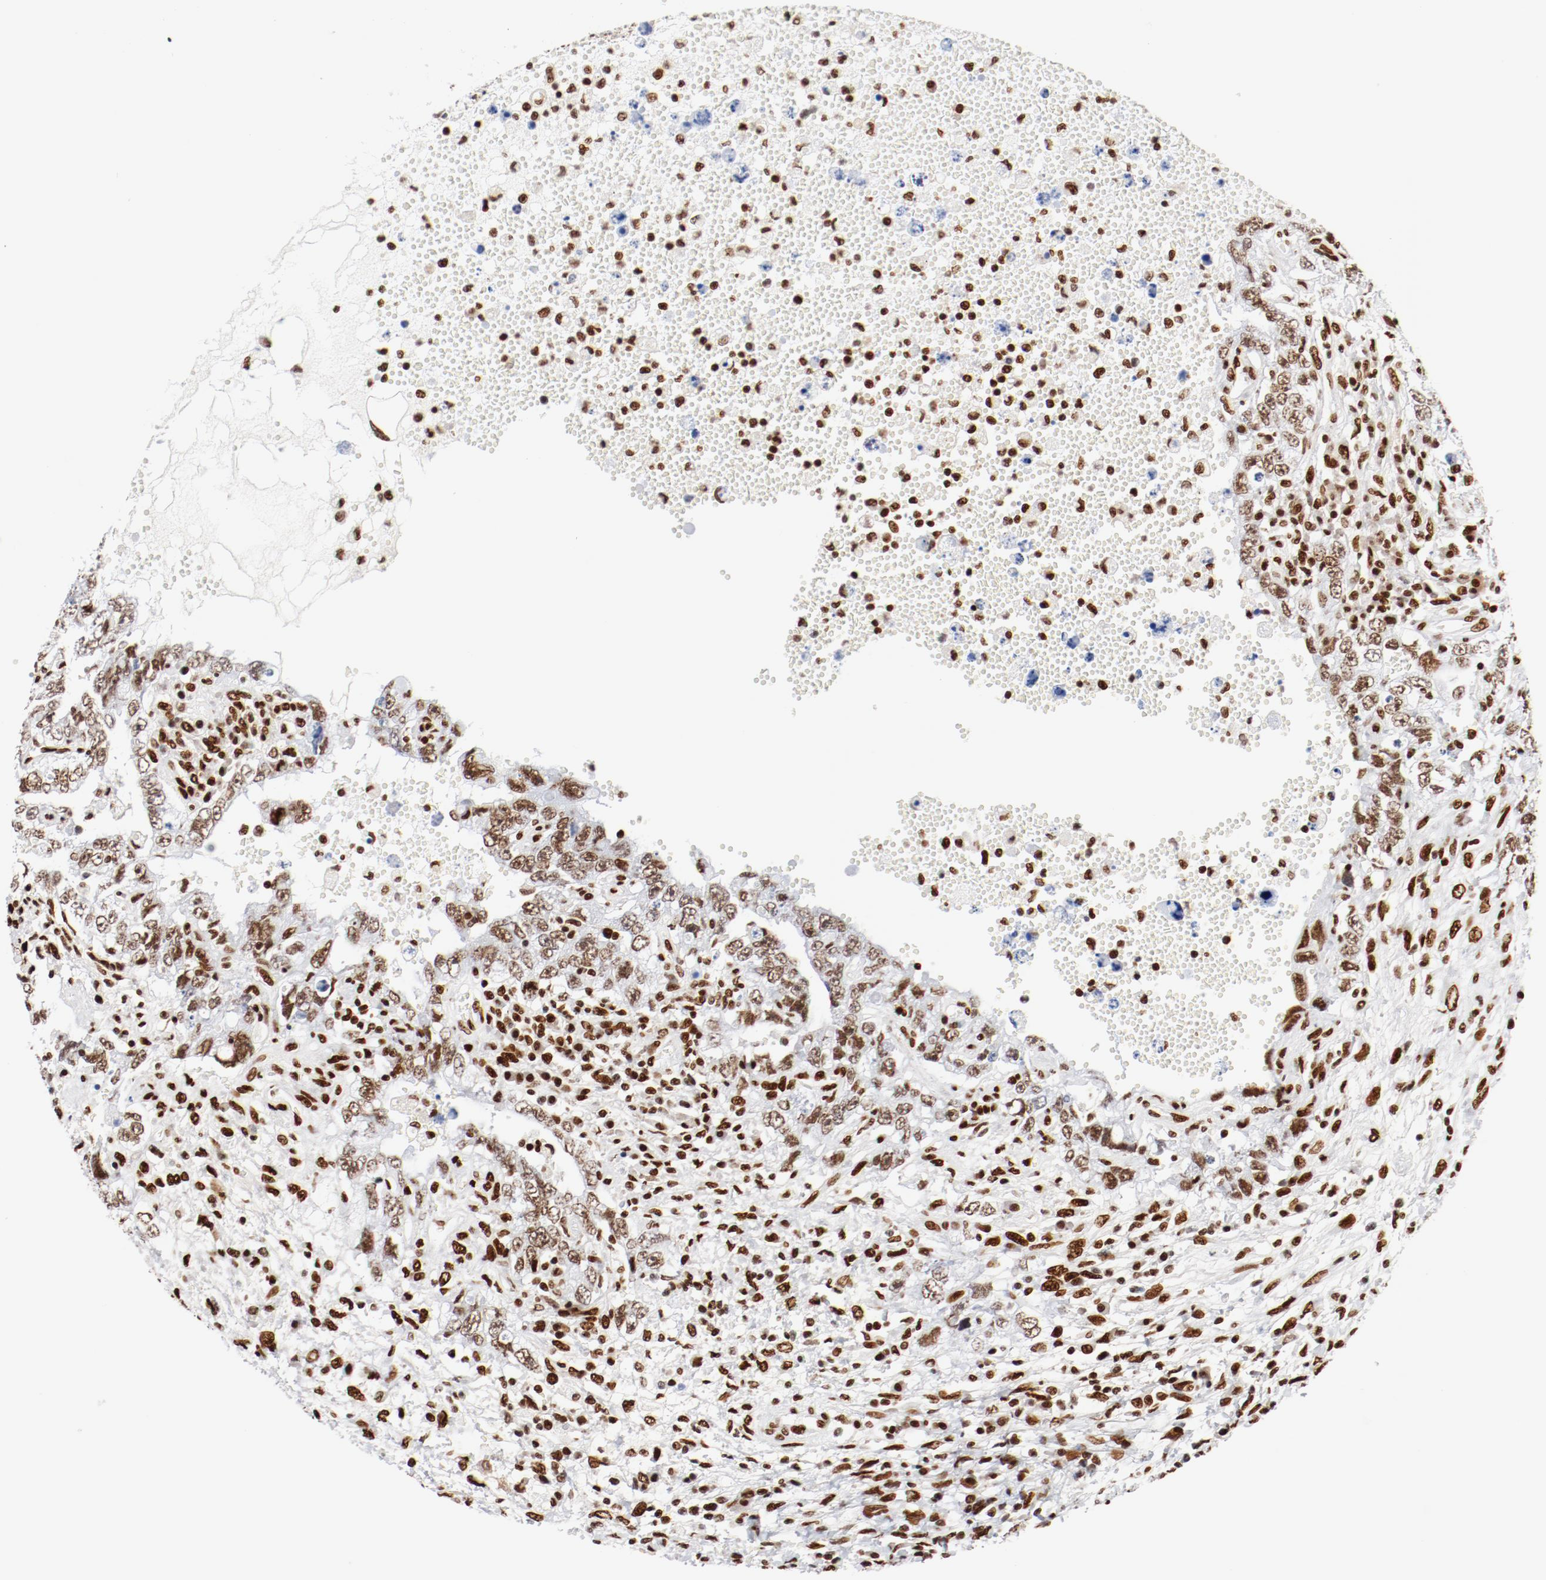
{"staining": {"intensity": "moderate", "quantity": ">75%", "location": "nuclear"}, "tissue": "testis cancer", "cell_type": "Tumor cells", "image_type": "cancer", "snomed": [{"axis": "morphology", "description": "Carcinoma, Embryonal, NOS"}, {"axis": "topography", "description": "Testis"}], "caption": "Protein expression analysis of testis cancer displays moderate nuclear expression in about >75% of tumor cells.", "gene": "CTBP1", "patient": {"sex": "male", "age": 26}}